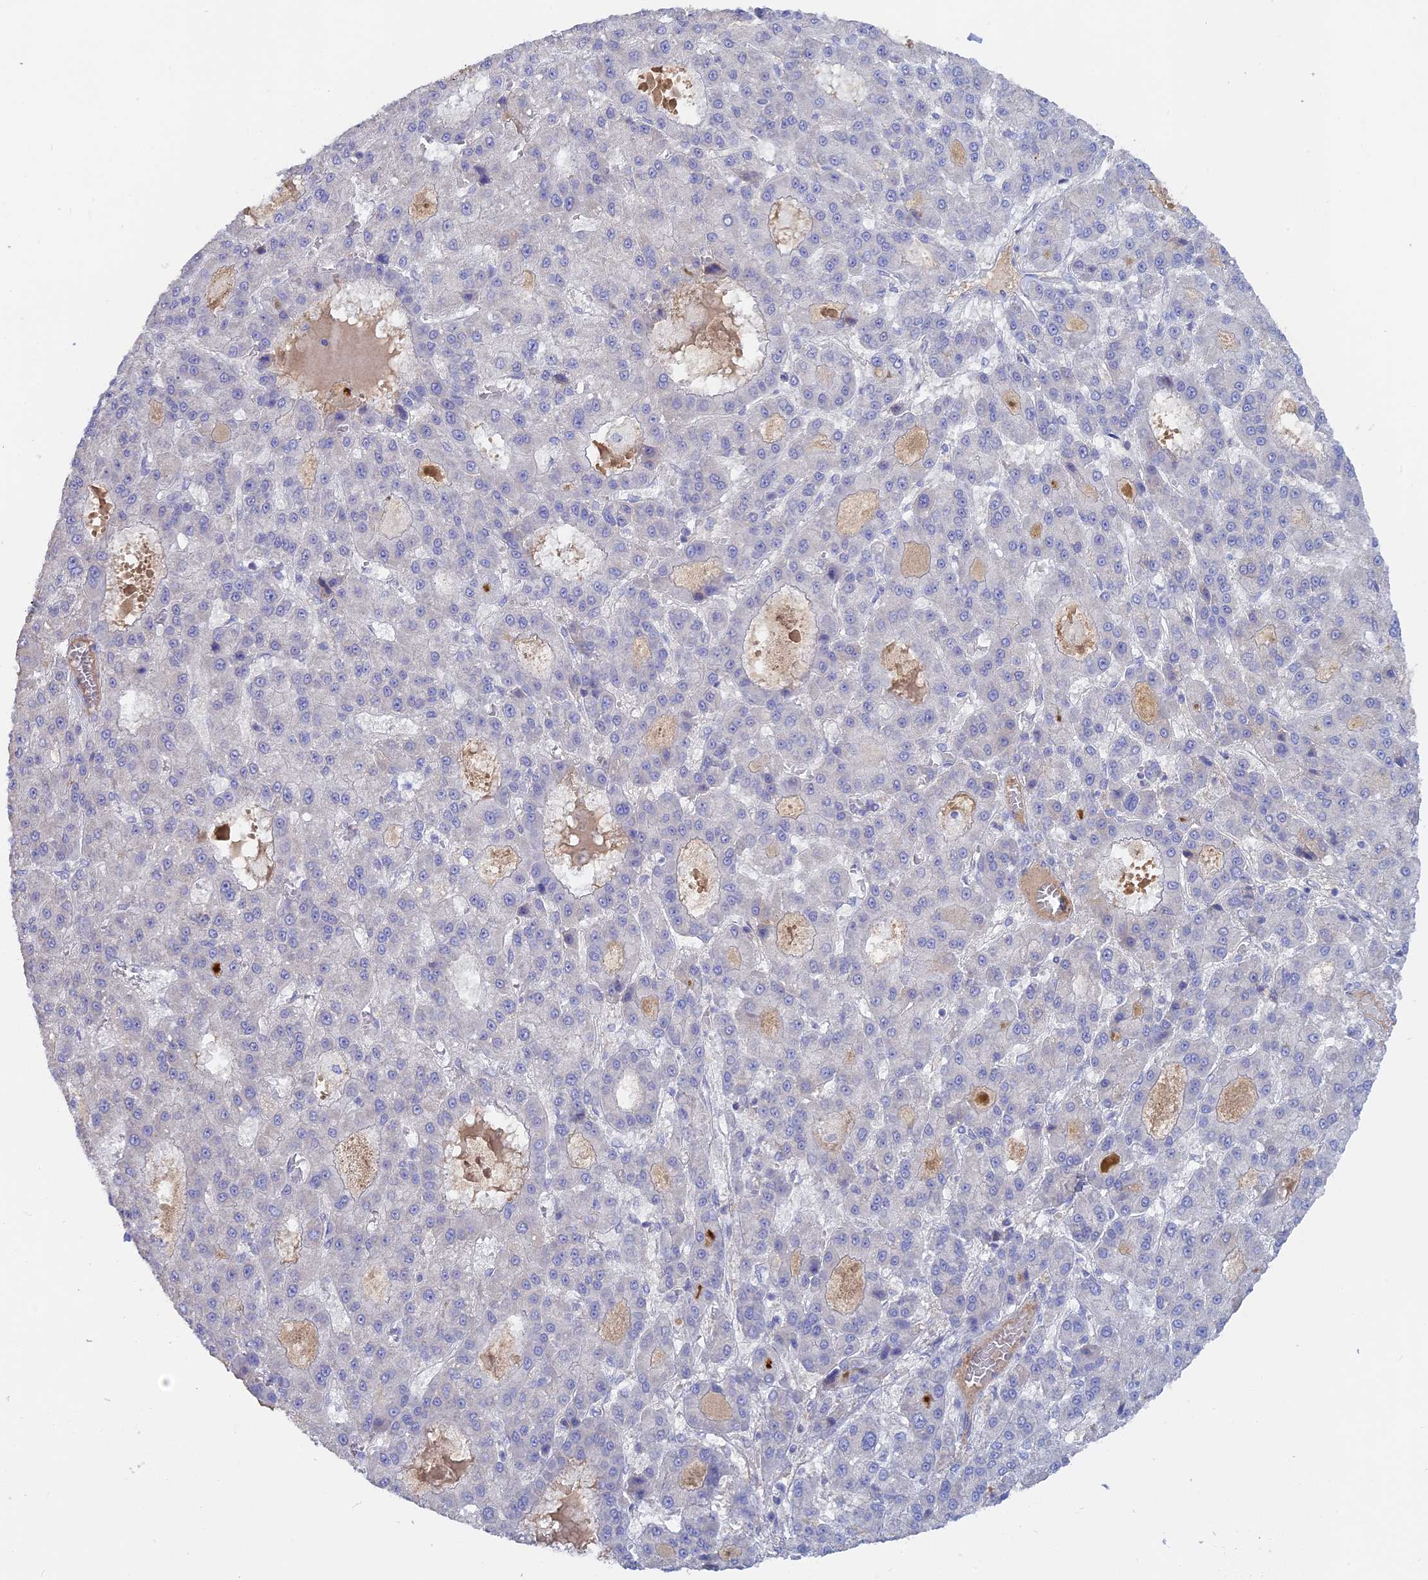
{"staining": {"intensity": "negative", "quantity": "none", "location": "none"}, "tissue": "liver cancer", "cell_type": "Tumor cells", "image_type": "cancer", "snomed": [{"axis": "morphology", "description": "Carcinoma, Hepatocellular, NOS"}, {"axis": "topography", "description": "Liver"}], "caption": "Tumor cells show no significant protein positivity in liver hepatocellular carcinoma.", "gene": "ADGRA1", "patient": {"sex": "male", "age": 70}}